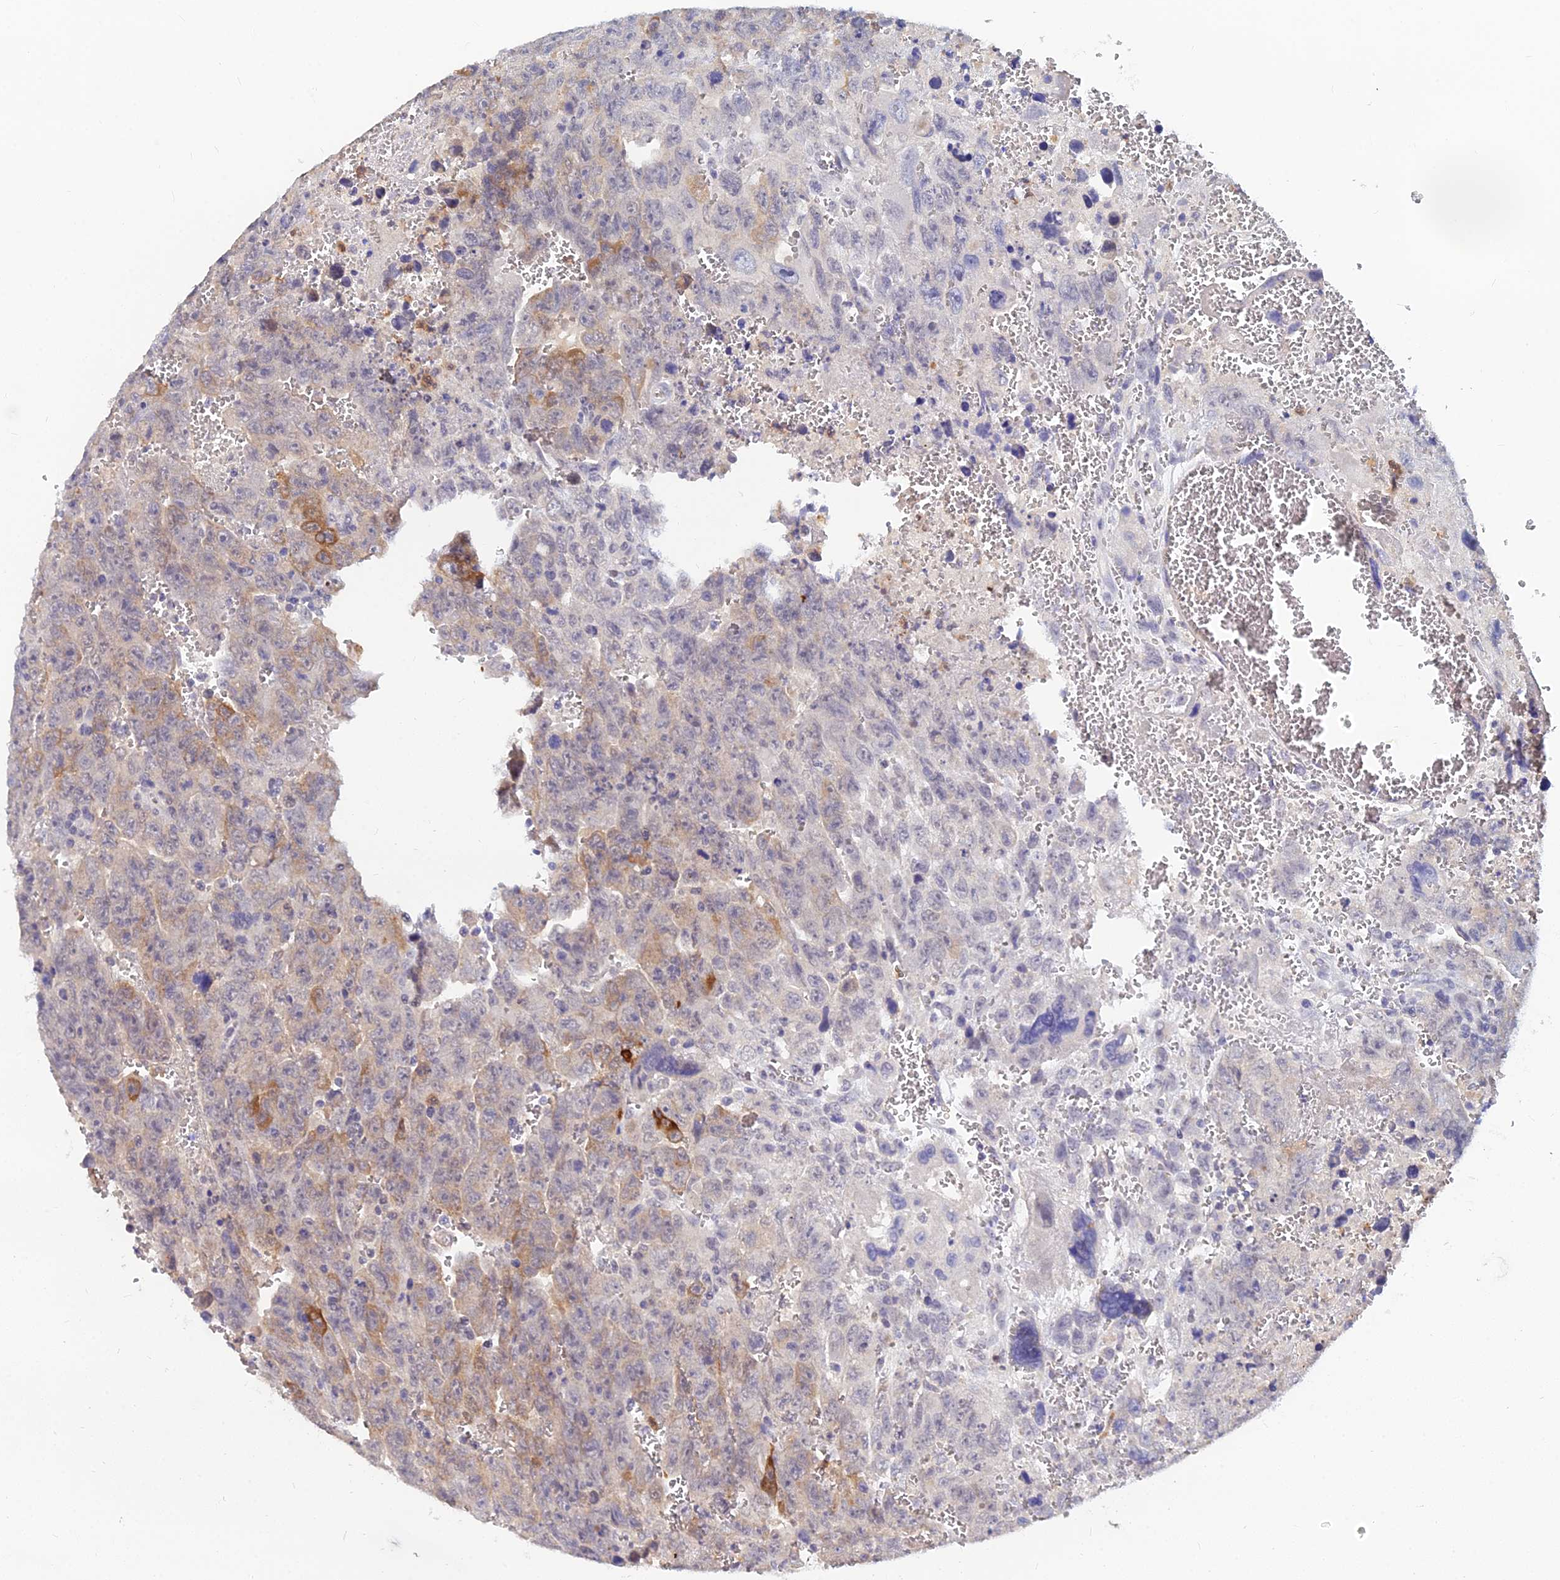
{"staining": {"intensity": "moderate", "quantity": "<25%", "location": "cytoplasmic/membranous"}, "tissue": "testis cancer", "cell_type": "Tumor cells", "image_type": "cancer", "snomed": [{"axis": "morphology", "description": "Carcinoma, Embryonal, NOS"}, {"axis": "topography", "description": "Testis"}], "caption": "High-magnification brightfield microscopy of testis cancer stained with DAB (brown) and counterstained with hematoxylin (blue). tumor cells exhibit moderate cytoplasmic/membranous expression is identified in about<25% of cells. The staining was performed using DAB, with brown indicating positive protein expression. Nuclei are stained blue with hematoxylin.", "gene": "GOLGA6D", "patient": {"sex": "male", "age": 28}}